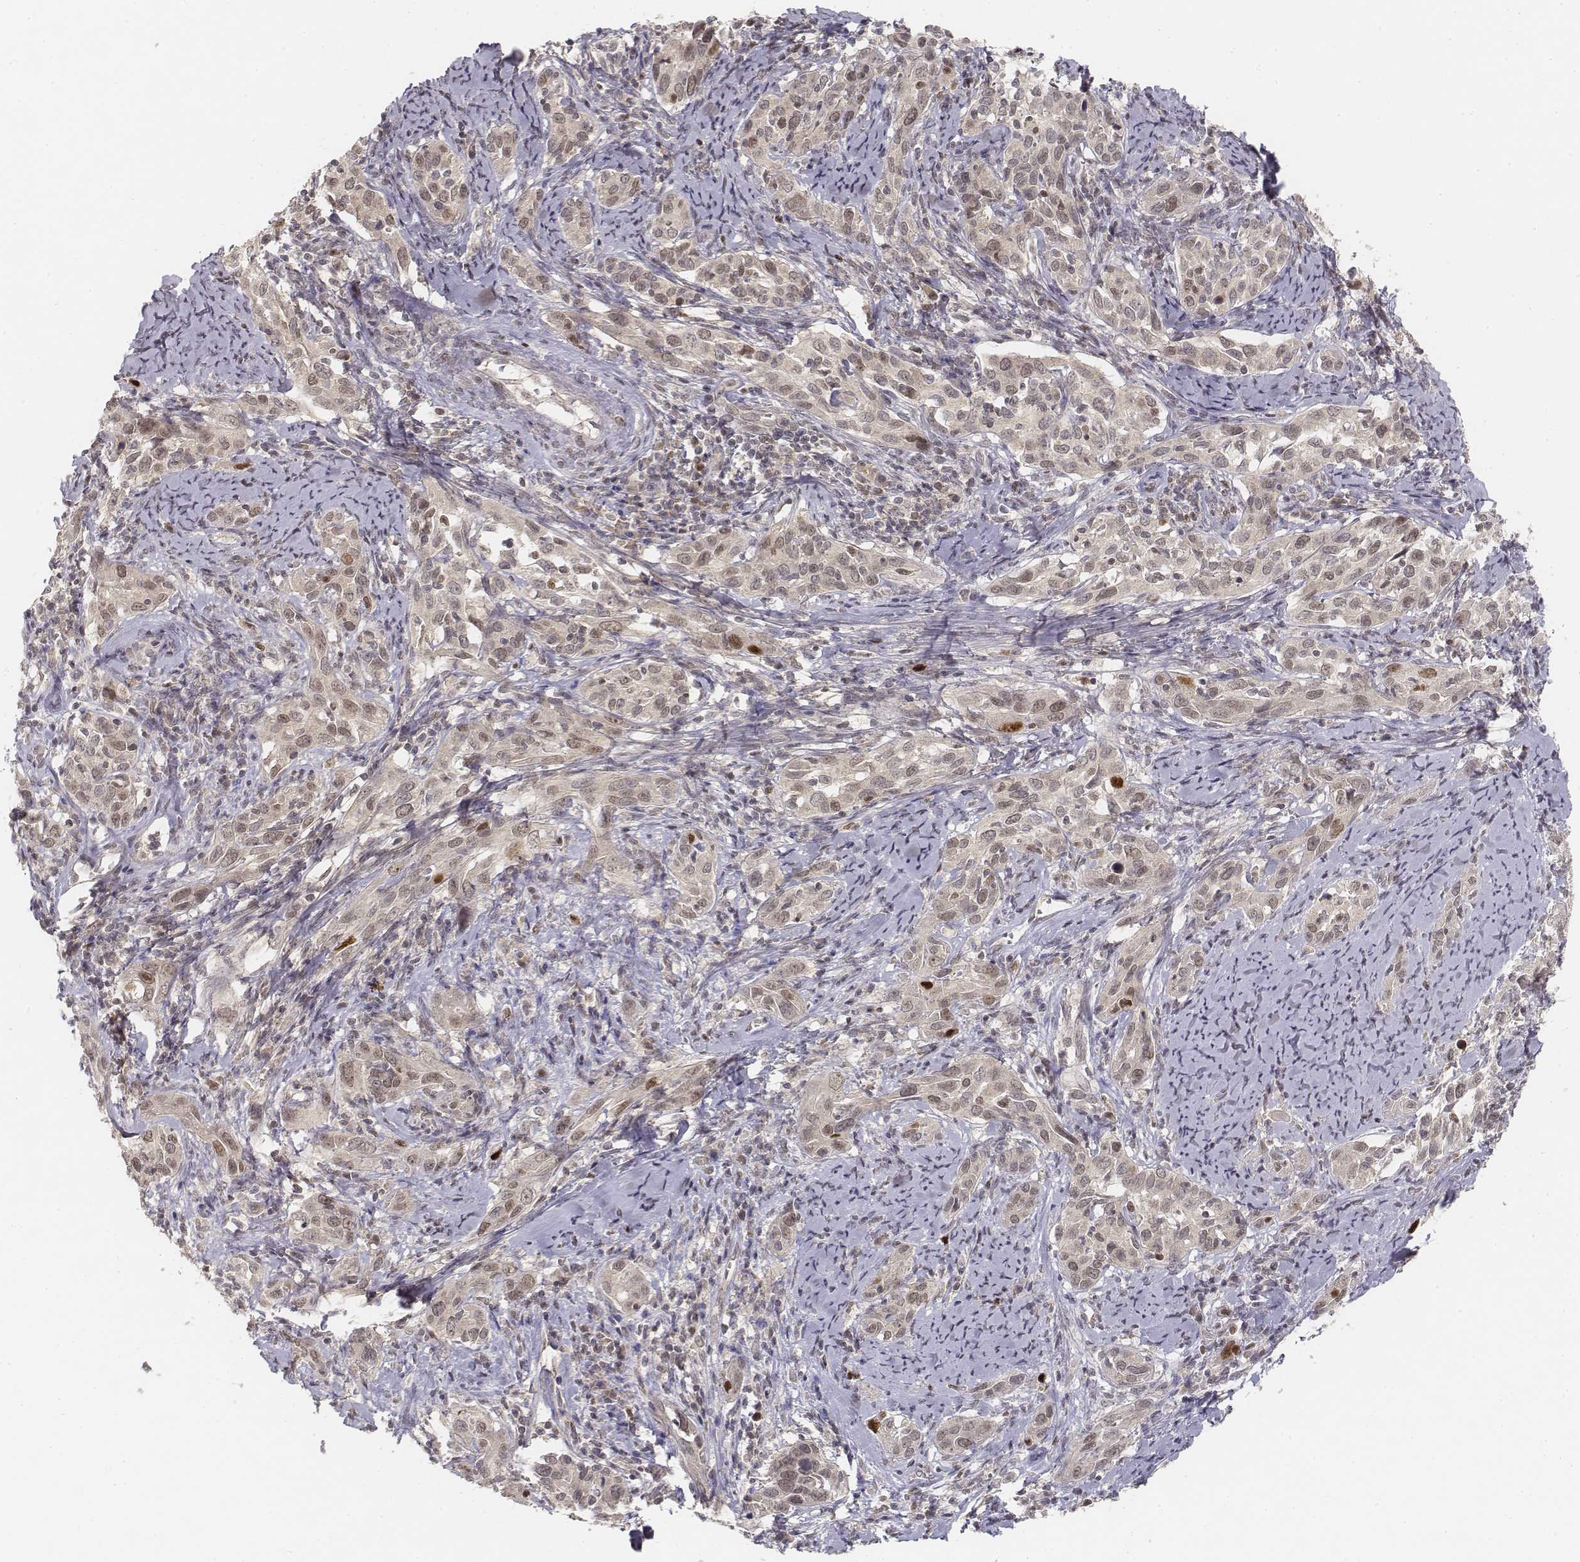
{"staining": {"intensity": "moderate", "quantity": "<25%", "location": "nuclear"}, "tissue": "cervical cancer", "cell_type": "Tumor cells", "image_type": "cancer", "snomed": [{"axis": "morphology", "description": "Squamous cell carcinoma, NOS"}, {"axis": "topography", "description": "Cervix"}], "caption": "Immunohistochemical staining of human cervical cancer (squamous cell carcinoma) reveals low levels of moderate nuclear positivity in about <25% of tumor cells.", "gene": "FANCD2", "patient": {"sex": "female", "age": 51}}